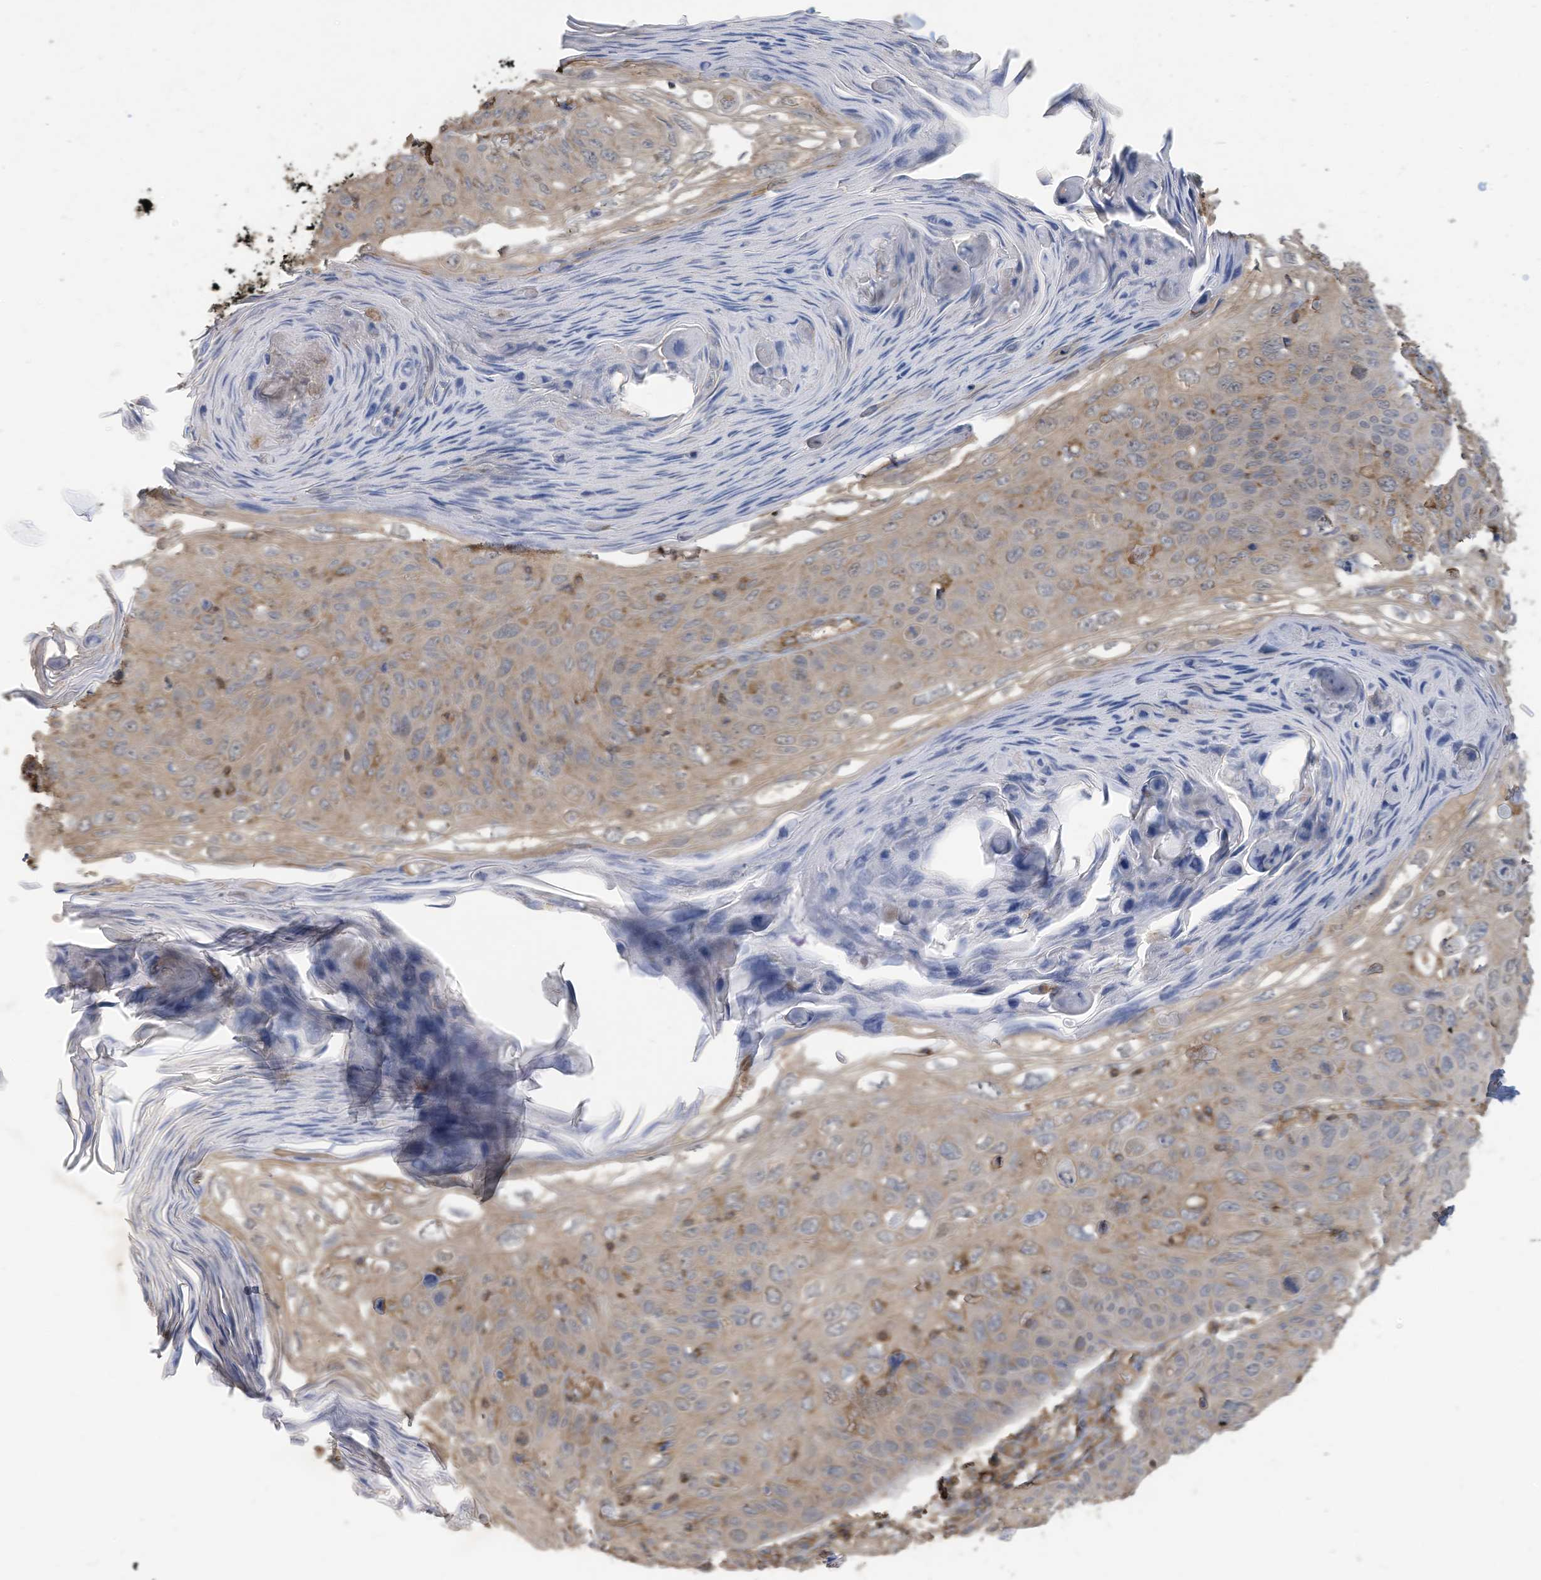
{"staining": {"intensity": "weak", "quantity": "<25%", "location": "cytoplasmic/membranous"}, "tissue": "skin cancer", "cell_type": "Tumor cells", "image_type": "cancer", "snomed": [{"axis": "morphology", "description": "Squamous cell carcinoma, NOS"}, {"axis": "topography", "description": "Skin"}], "caption": "Tumor cells are negative for brown protein staining in squamous cell carcinoma (skin).", "gene": "COX10", "patient": {"sex": "female", "age": 90}}